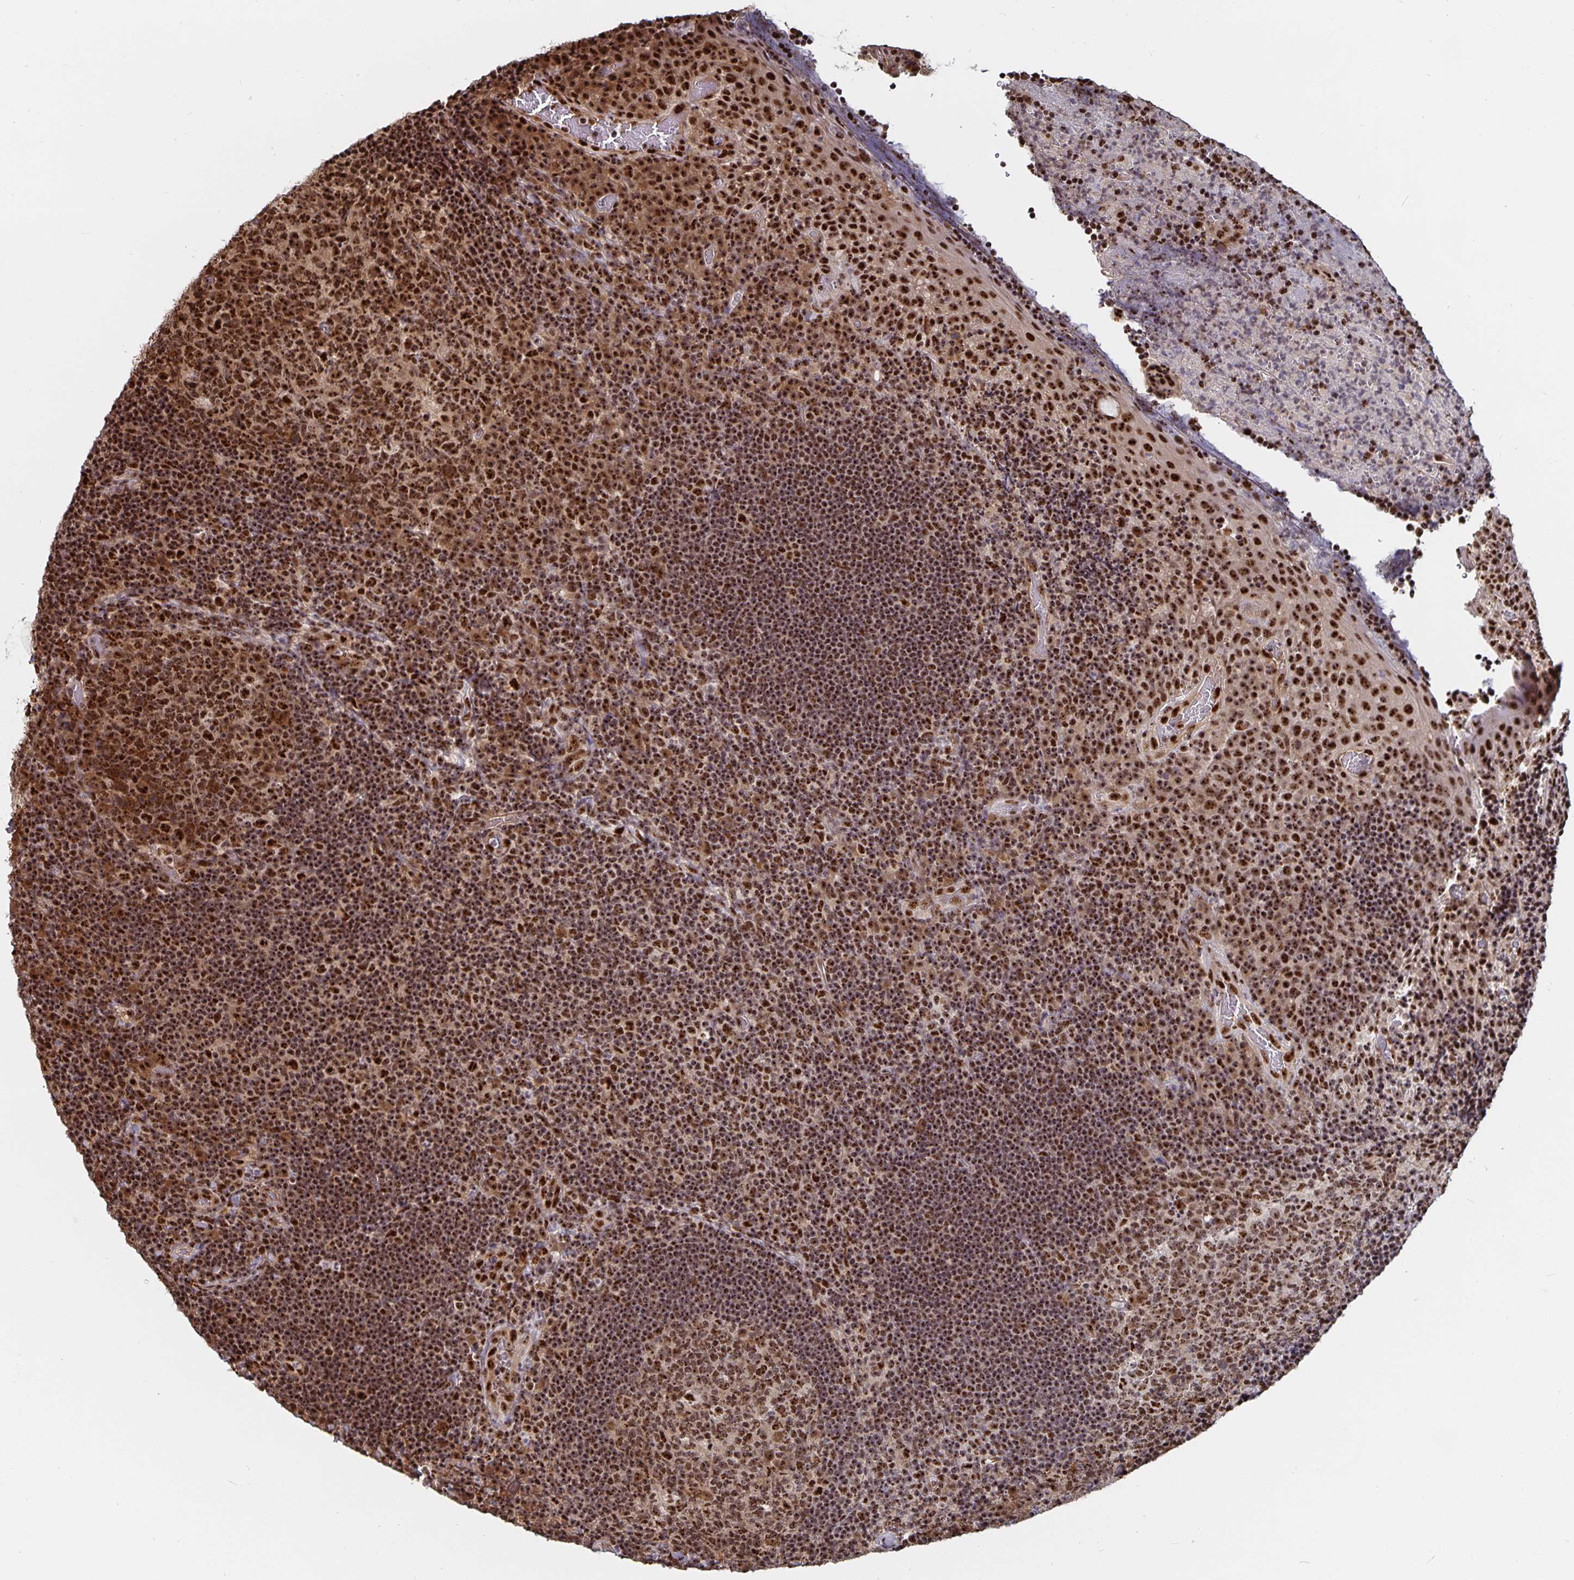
{"staining": {"intensity": "strong", "quantity": ">75%", "location": "nuclear"}, "tissue": "tonsil", "cell_type": "Germinal center cells", "image_type": "normal", "snomed": [{"axis": "morphology", "description": "Normal tissue, NOS"}, {"axis": "topography", "description": "Tonsil"}], "caption": "Protein positivity by immunohistochemistry exhibits strong nuclear positivity in approximately >75% of germinal center cells in normal tonsil. (brown staining indicates protein expression, while blue staining denotes nuclei).", "gene": "LAS1L", "patient": {"sex": "male", "age": 17}}